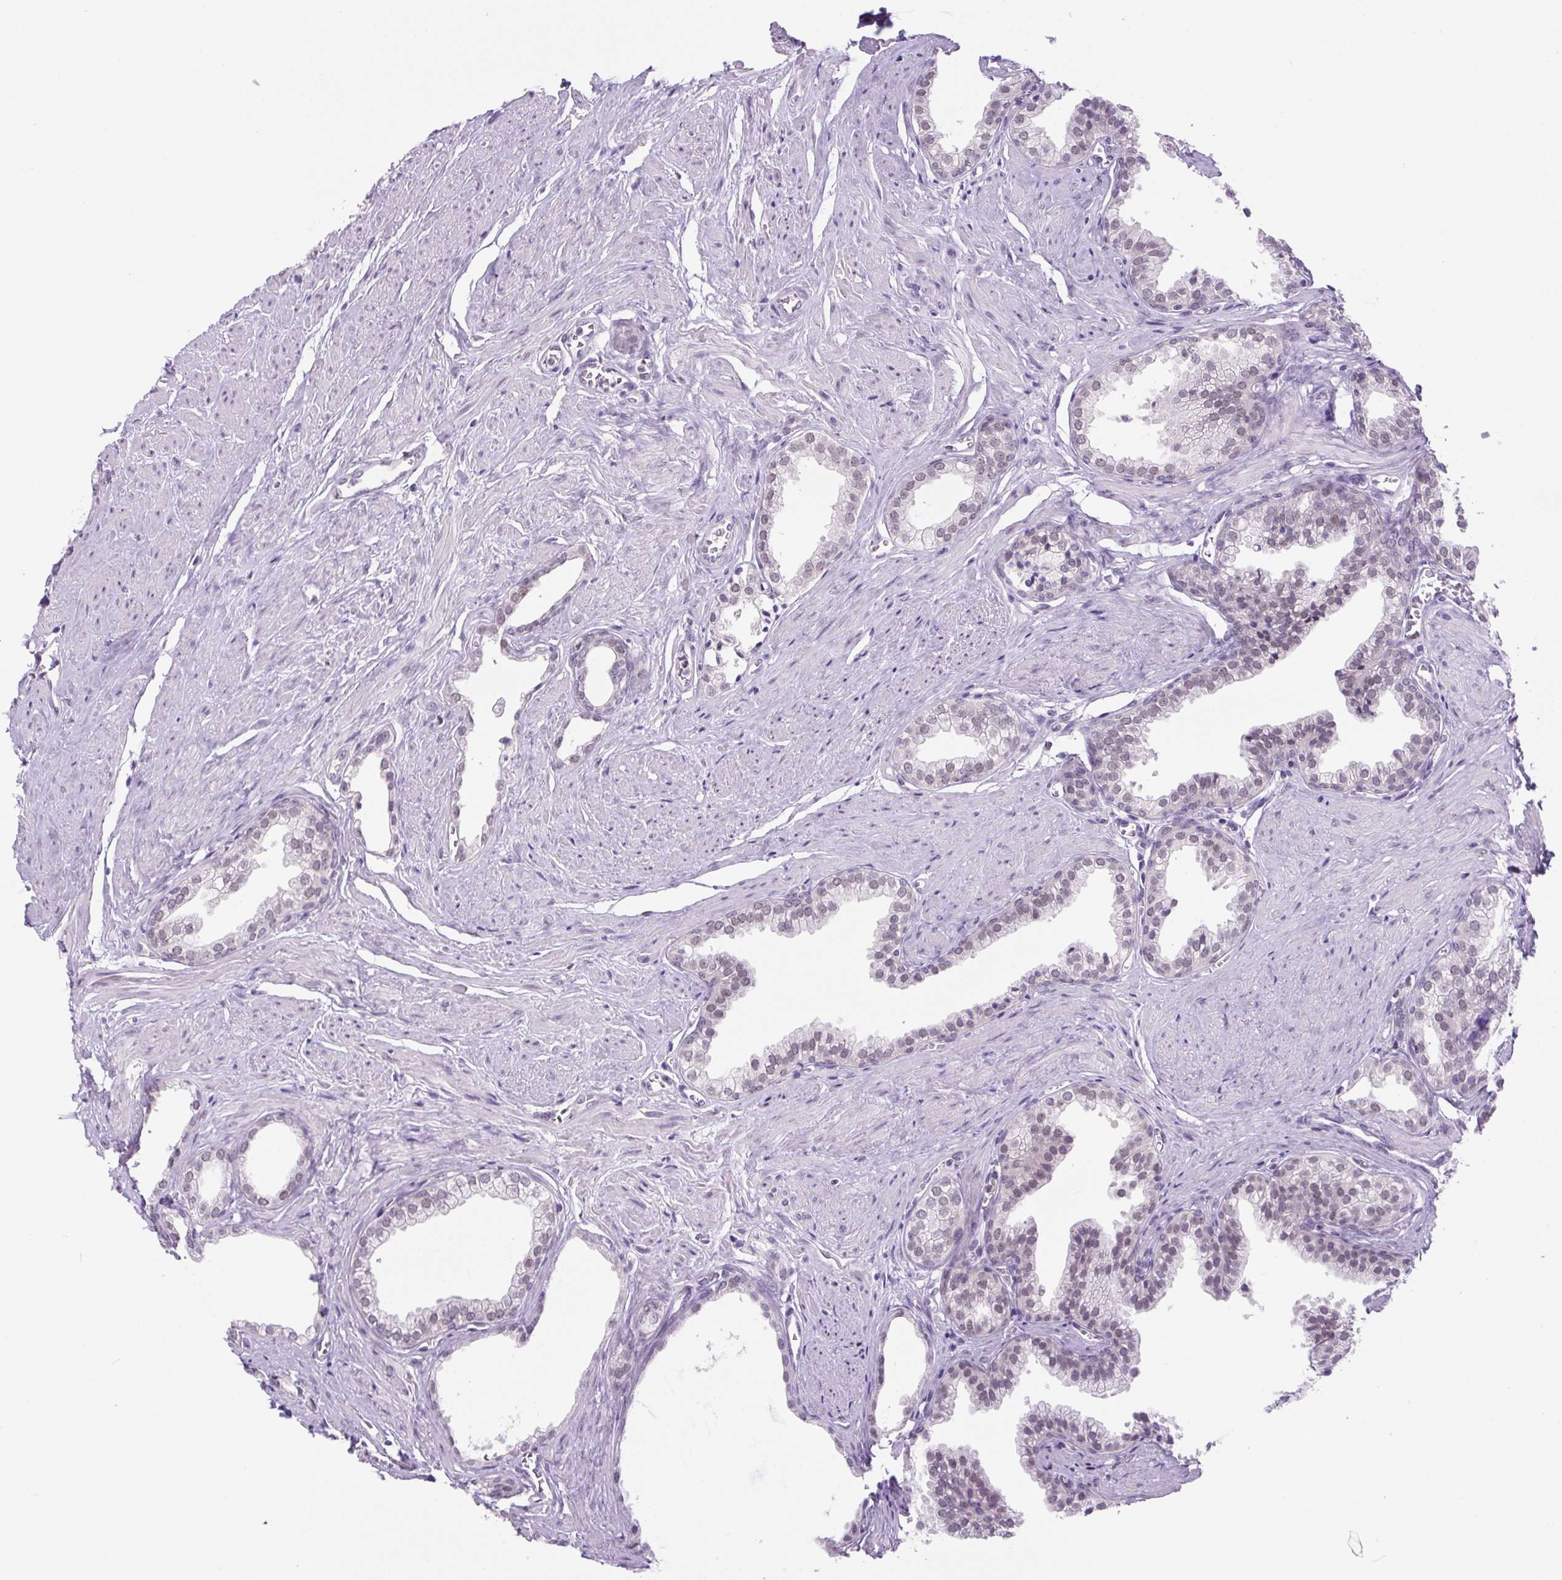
{"staining": {"intensity": "weak", "quantity": "25%-75%", "location": "nuclear"}, "tissue": "prostate", "cell_type": "Glandular cells", "image_type": "normal", "snomed": [{"axis": "morphology", "description": "Normal tissue, NOS"}, {"axis": "topography", "description": "Prostate"}, {"axis": "topography", "description": "Peripheral nerve tissue"}], "caption": "Weak nuclear positivity is identified in approximately 25%-75% of glandular cells in normal prostate.", "gene": "RYBP", "patient": {"sex": "male", "age": 55}}